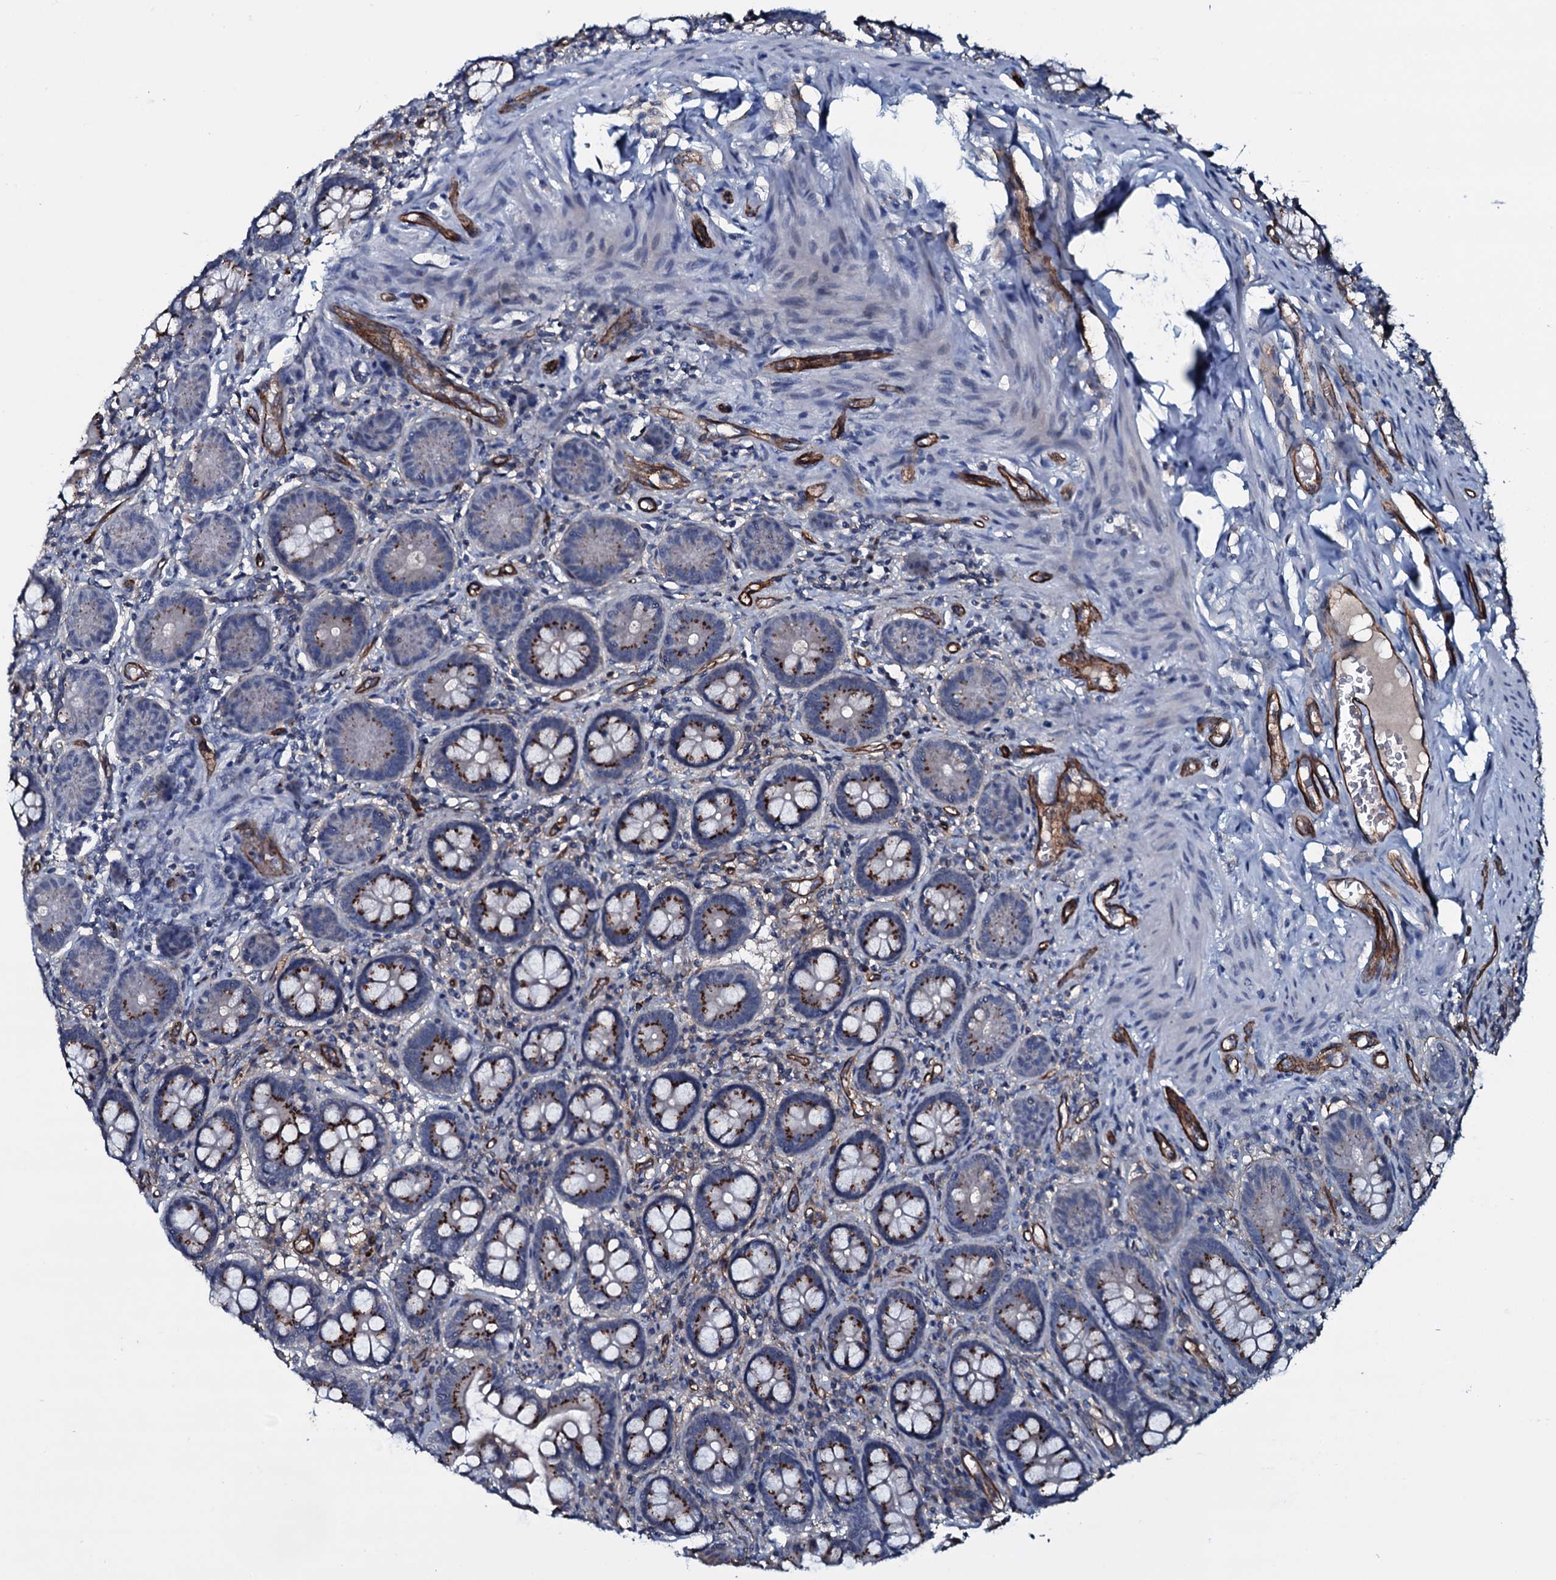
{"staining": {"intensity": "strong", "quantity": "25%-75%", "location": "cytoplasmic/membranous"}, "tissue": "small intestine", "cell_type": "Glandular cells", "image_type": "normal", "snomed": [{"axis": "morphology", "description": "Normal tissue, NOS"}, {"axis": "topography", "description": "Small intestine"}], "caption": "Immunohistochemical staining of unremarkable human small intestine displays strong cytoplasmic/membranous protein expression in approximately 25%-75% of glandular cells. (DAB (3,3'-diaminobenzidine) = brown stain, brightfield microscopy at high magnification).", "gene": "CLEC14A", "patient": {"sex": "male", "age": 52}}